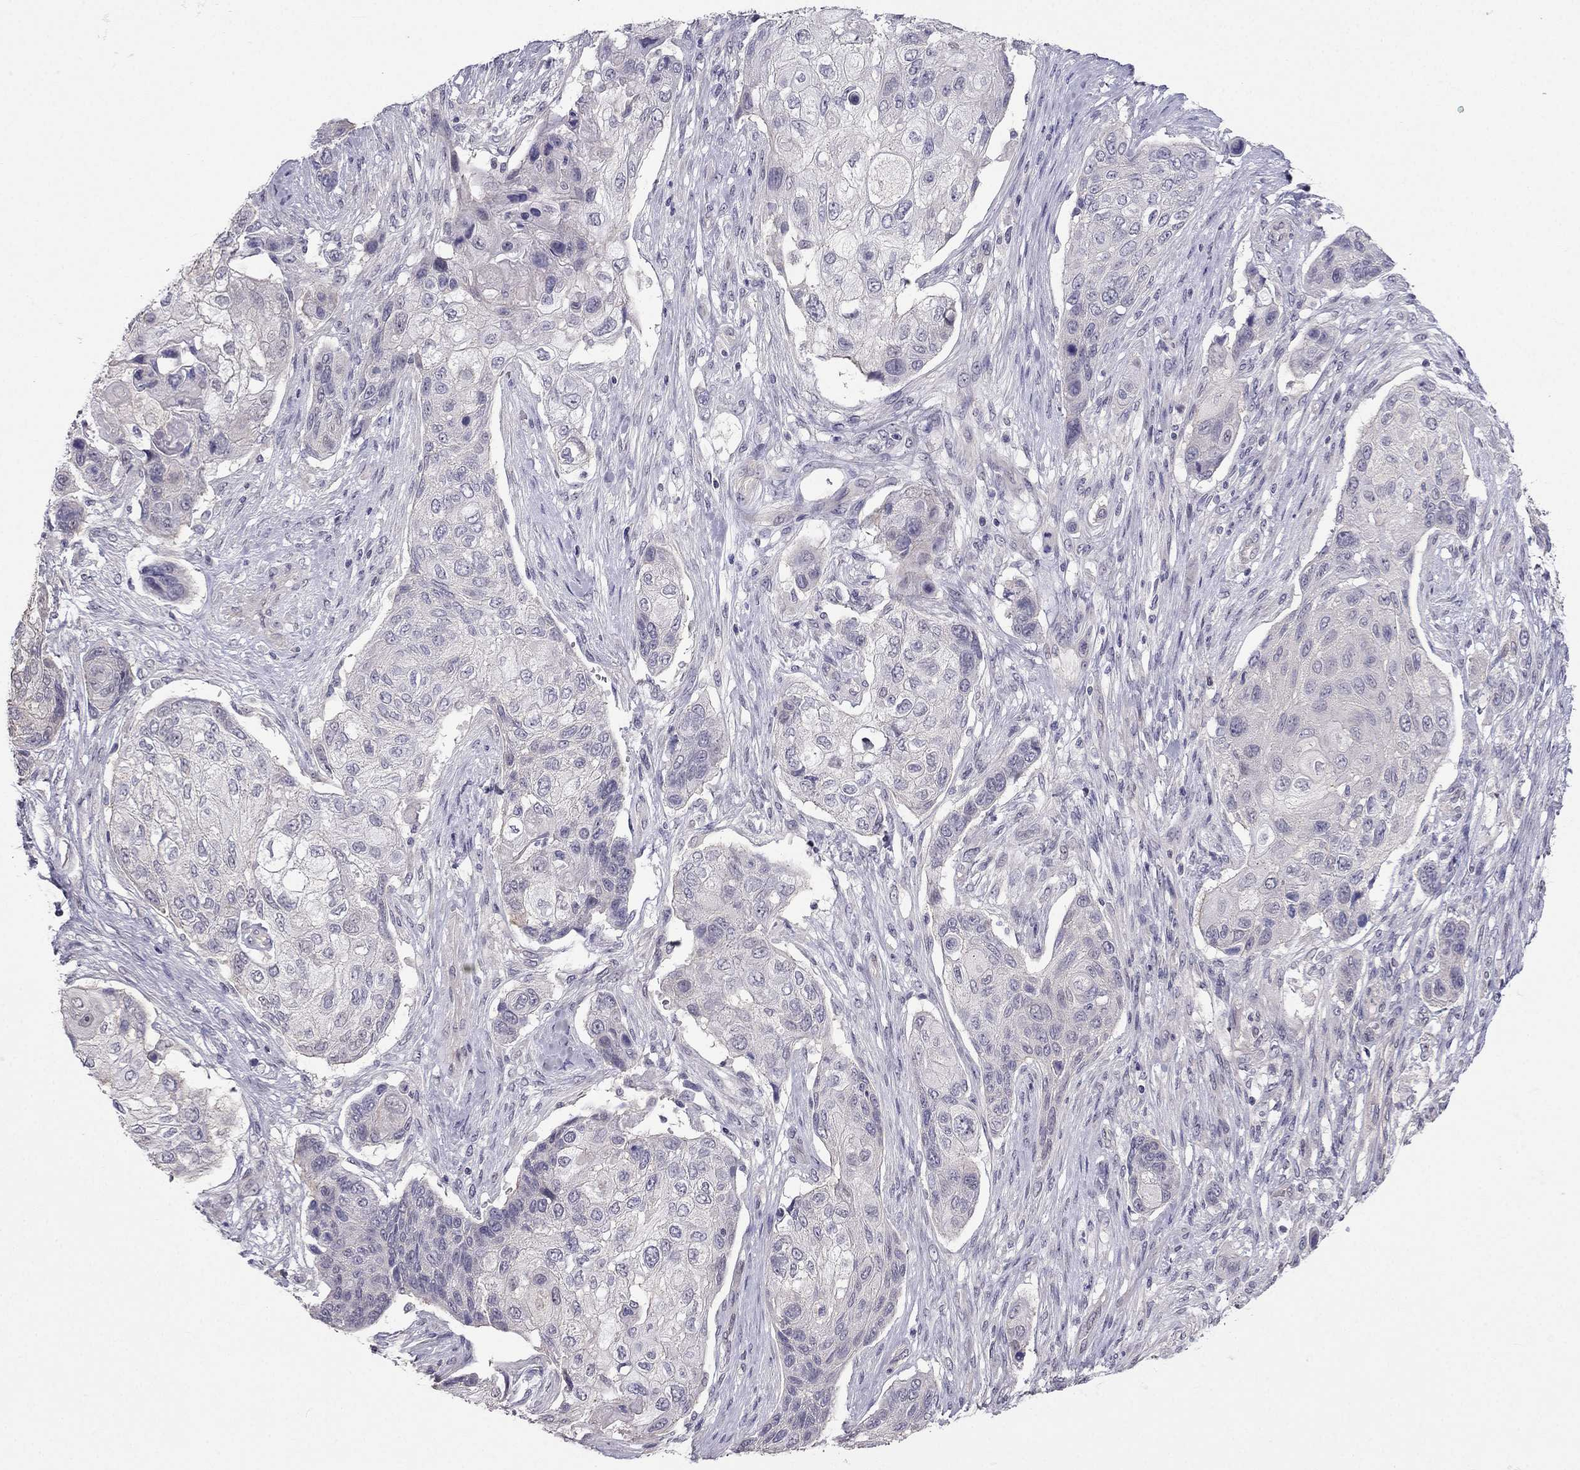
{"staining": {"intensity": "negative", "quantity": "none", "location": "none"}, "tissue": "lung cancer", "cell_type": "Tumor cells", "image_type": "cancer", "snomed": [{"axis": "morphology", "description": "Normal tissue, NOS"}, {"axis": "morphology", "description": "Squamous cell carcinoma, NOS"}, {"axis": "topography", "description": "Bronchus"}, {"axis": "topography", "description": "Lung"}], "caption": "Human squamous cell carcinoma (lung) stained for a protein using IHC exhibits no staining in tumor cells.", "gene": "HSFX1", "patient": {"sex": "male", "age": 69}}